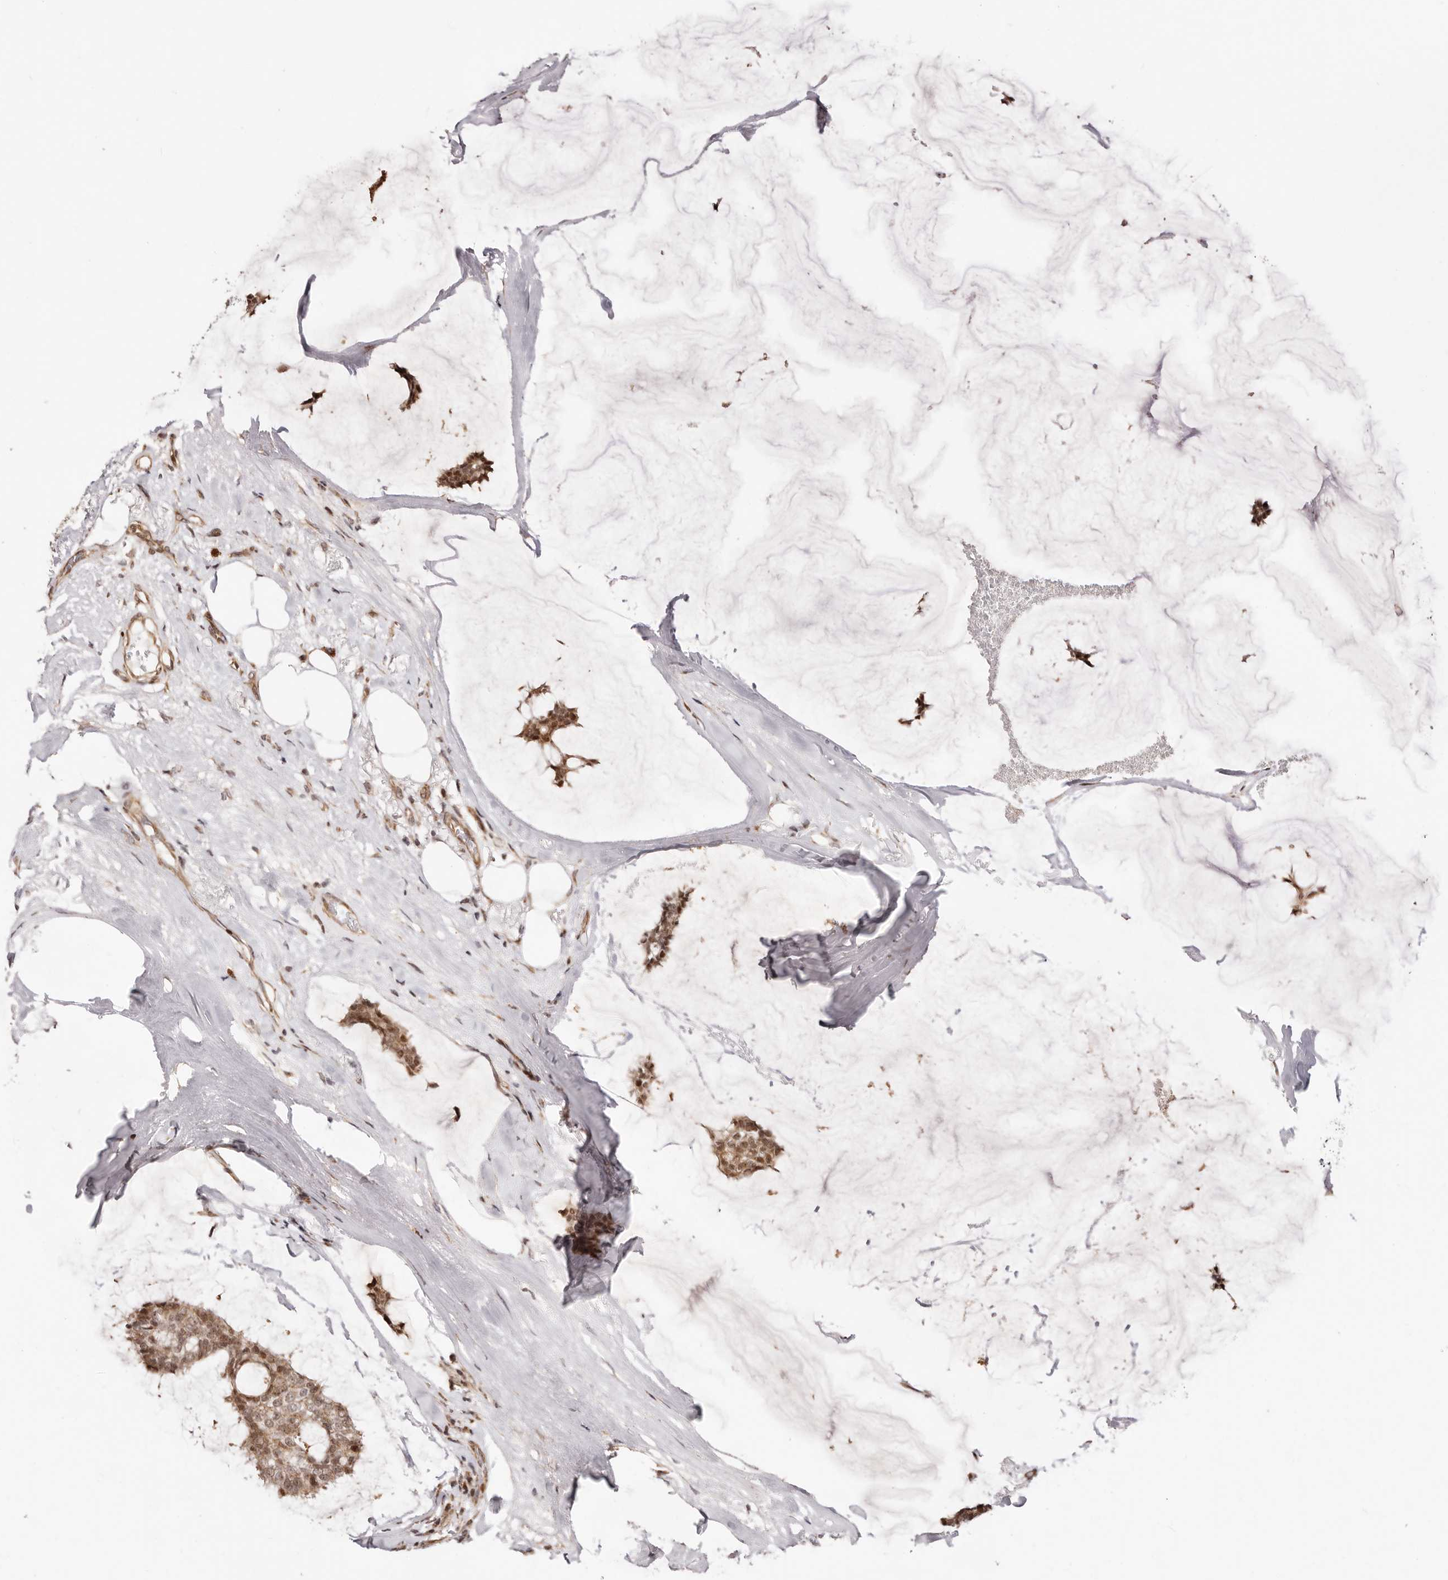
{"staining": {"intensity": "moderate", "quantity": ">75%", "location": "cytoplasmic/membranous,nuclear"}, "tissue": "breast cancer", "cell_type": "Tumor cells", "image_type": "cancer", "snomed": [{"axis": "morphology", "description": "Duct carcinoma"}, {"axis": "topography", "description": "Breast"}], "caption": "IHC of infiltrating ductal carcinoma (breast) reveals medium levels of moderate cytoplasmic/membranous and nuclear positivity in about >75% of tumor cells.", "gene": "HIVEP3", "patient": {"sex": "female", "age": 93}}